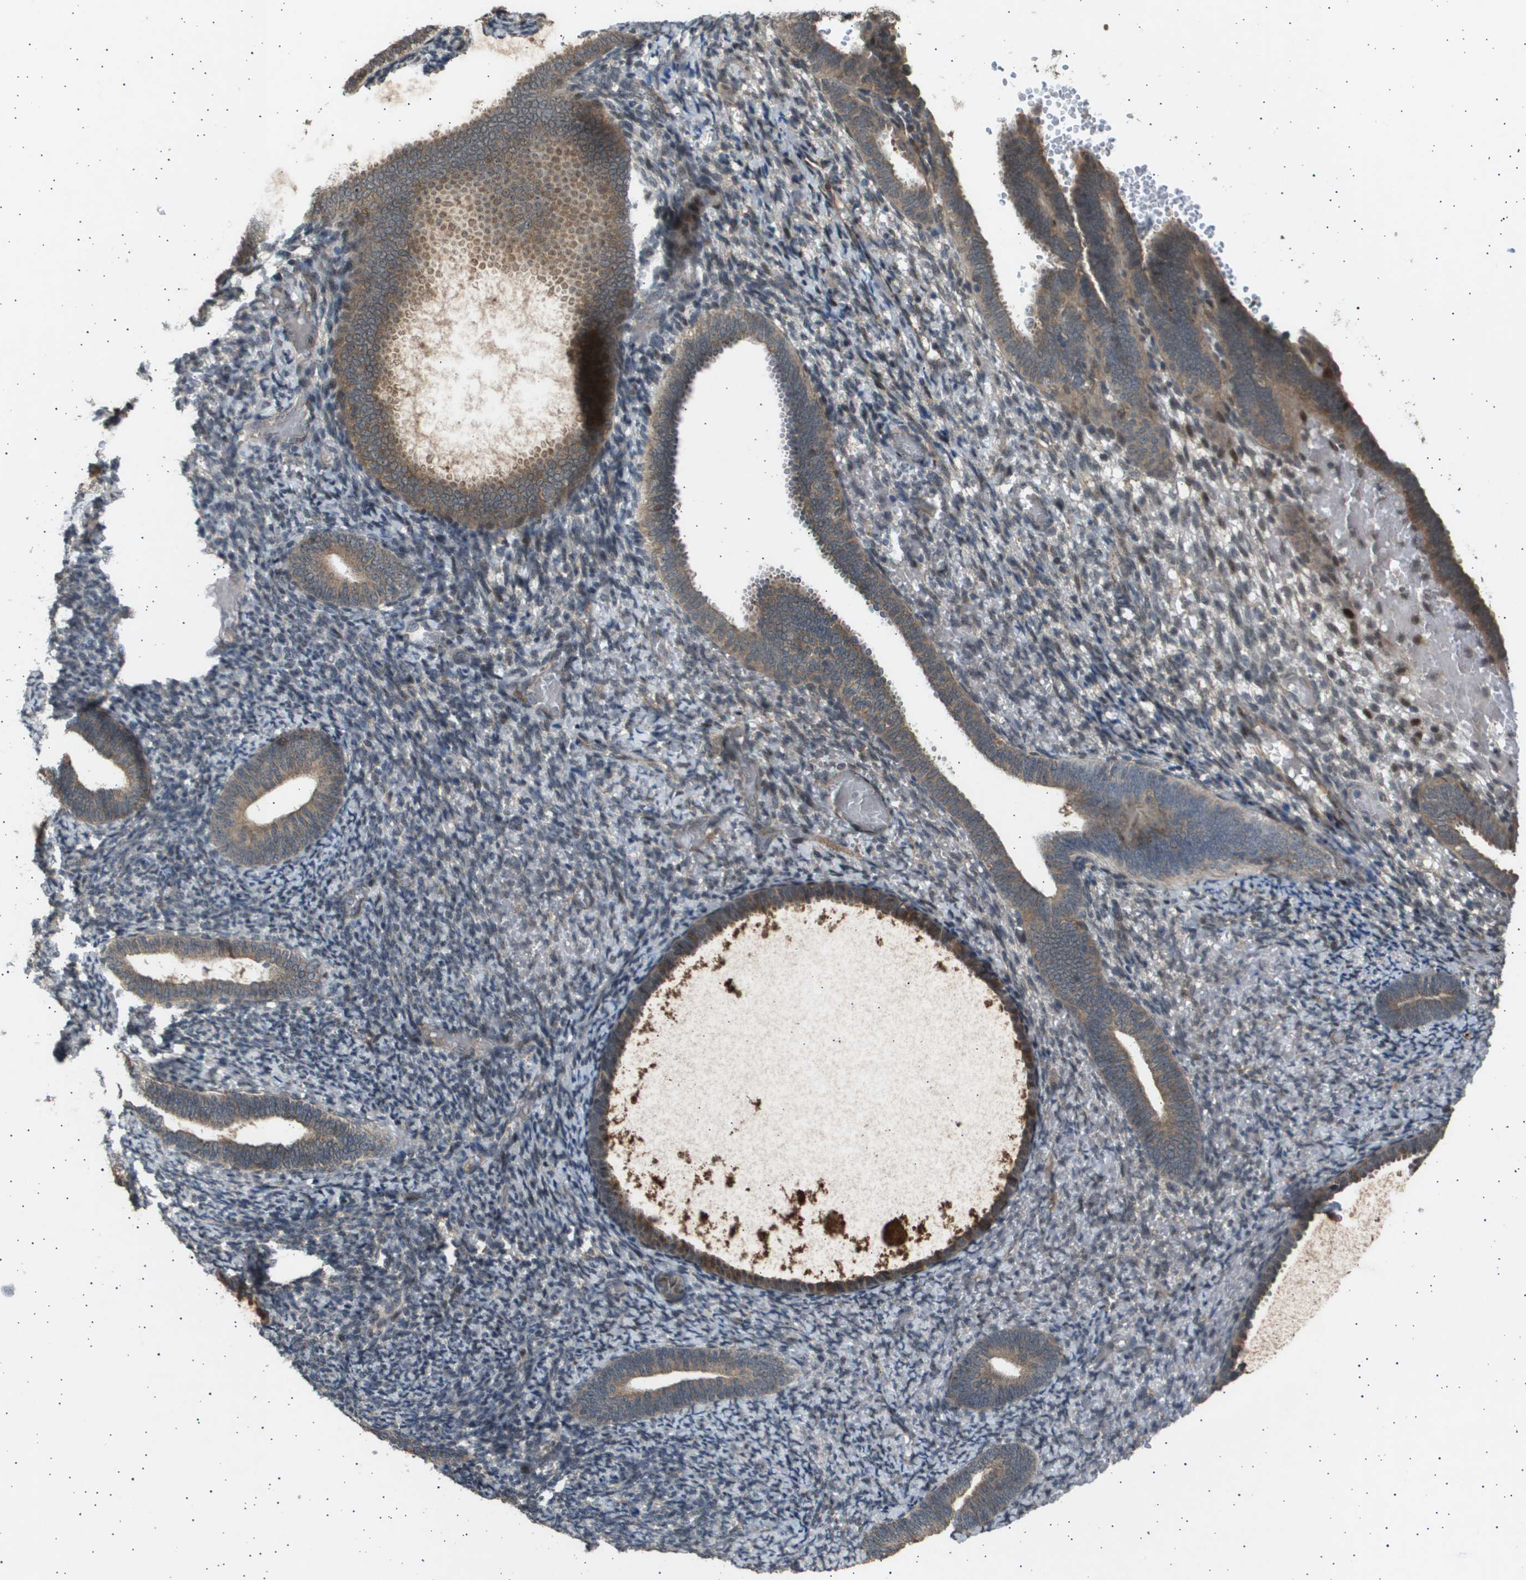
{"staining": {"intensity": "moderate", "quantity": "<25%", "location": "cytoplasmic/membranous"}, "tissue": "endometrium", "cell_type": "Cells in endometrial stroma", "image_type": "normal", "snomed": [{"axis": "morphology", "description": "Normal tissue, NOS"}, {"axis": "topography", "description": "Endometrium"}], "caption": "A low amount of moderate cytoplasmic/membranous positivity is present in about <25% of cells in endometrial stroma in normal endometrium. (DAB (3,3'-diaminobenzidine) IHC, brown staining for protein, blue staining for nuclei).", "gene": "TNRC6A", "patient": {"sex": "female", "age": 66}}